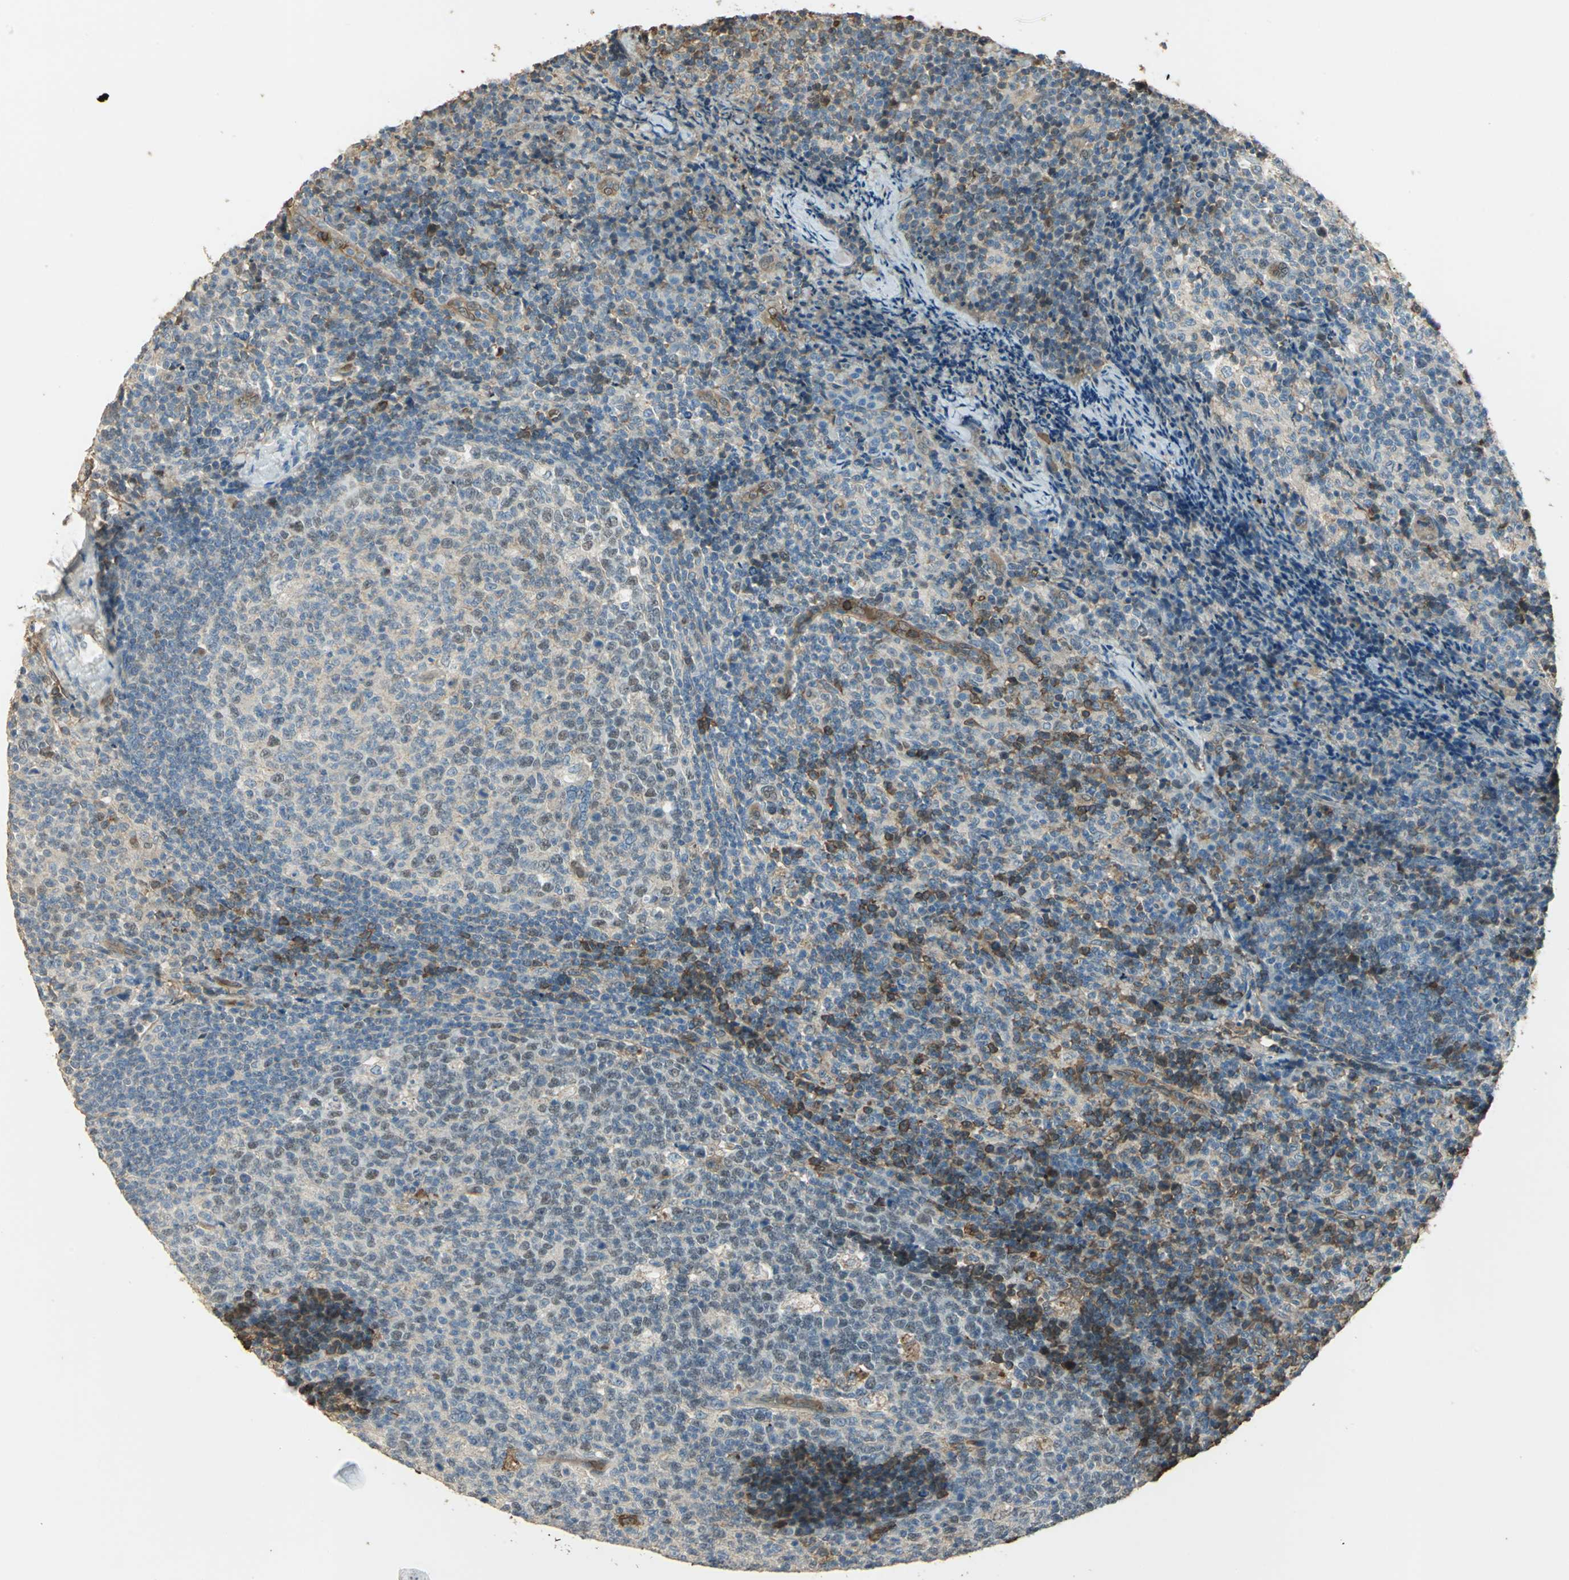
{"staining": {"intensity": "weak", "quantity": "25%-75%", "location": "cytoplasmic/membranous,nuclear"}, "tissue": "lymph node", "cell_type": "Germinal center cells", "image_type": "normal", "snomed": [{"axis": "morphology", "description": "Normal tissue, NOS"}, {"axis": "morphology", "description": "Inflammation, NOS"}, {"axis": "topography", "description": "Lymph node"}], "caption": "Human lymph node stained with a brown dye reveals weak cytoplasmic/membranous,nuclear positive staining in about 25%-75% of germinal center cells.", "gene": "DDAH1", "patient": {"sex": "male", "age": 55}}